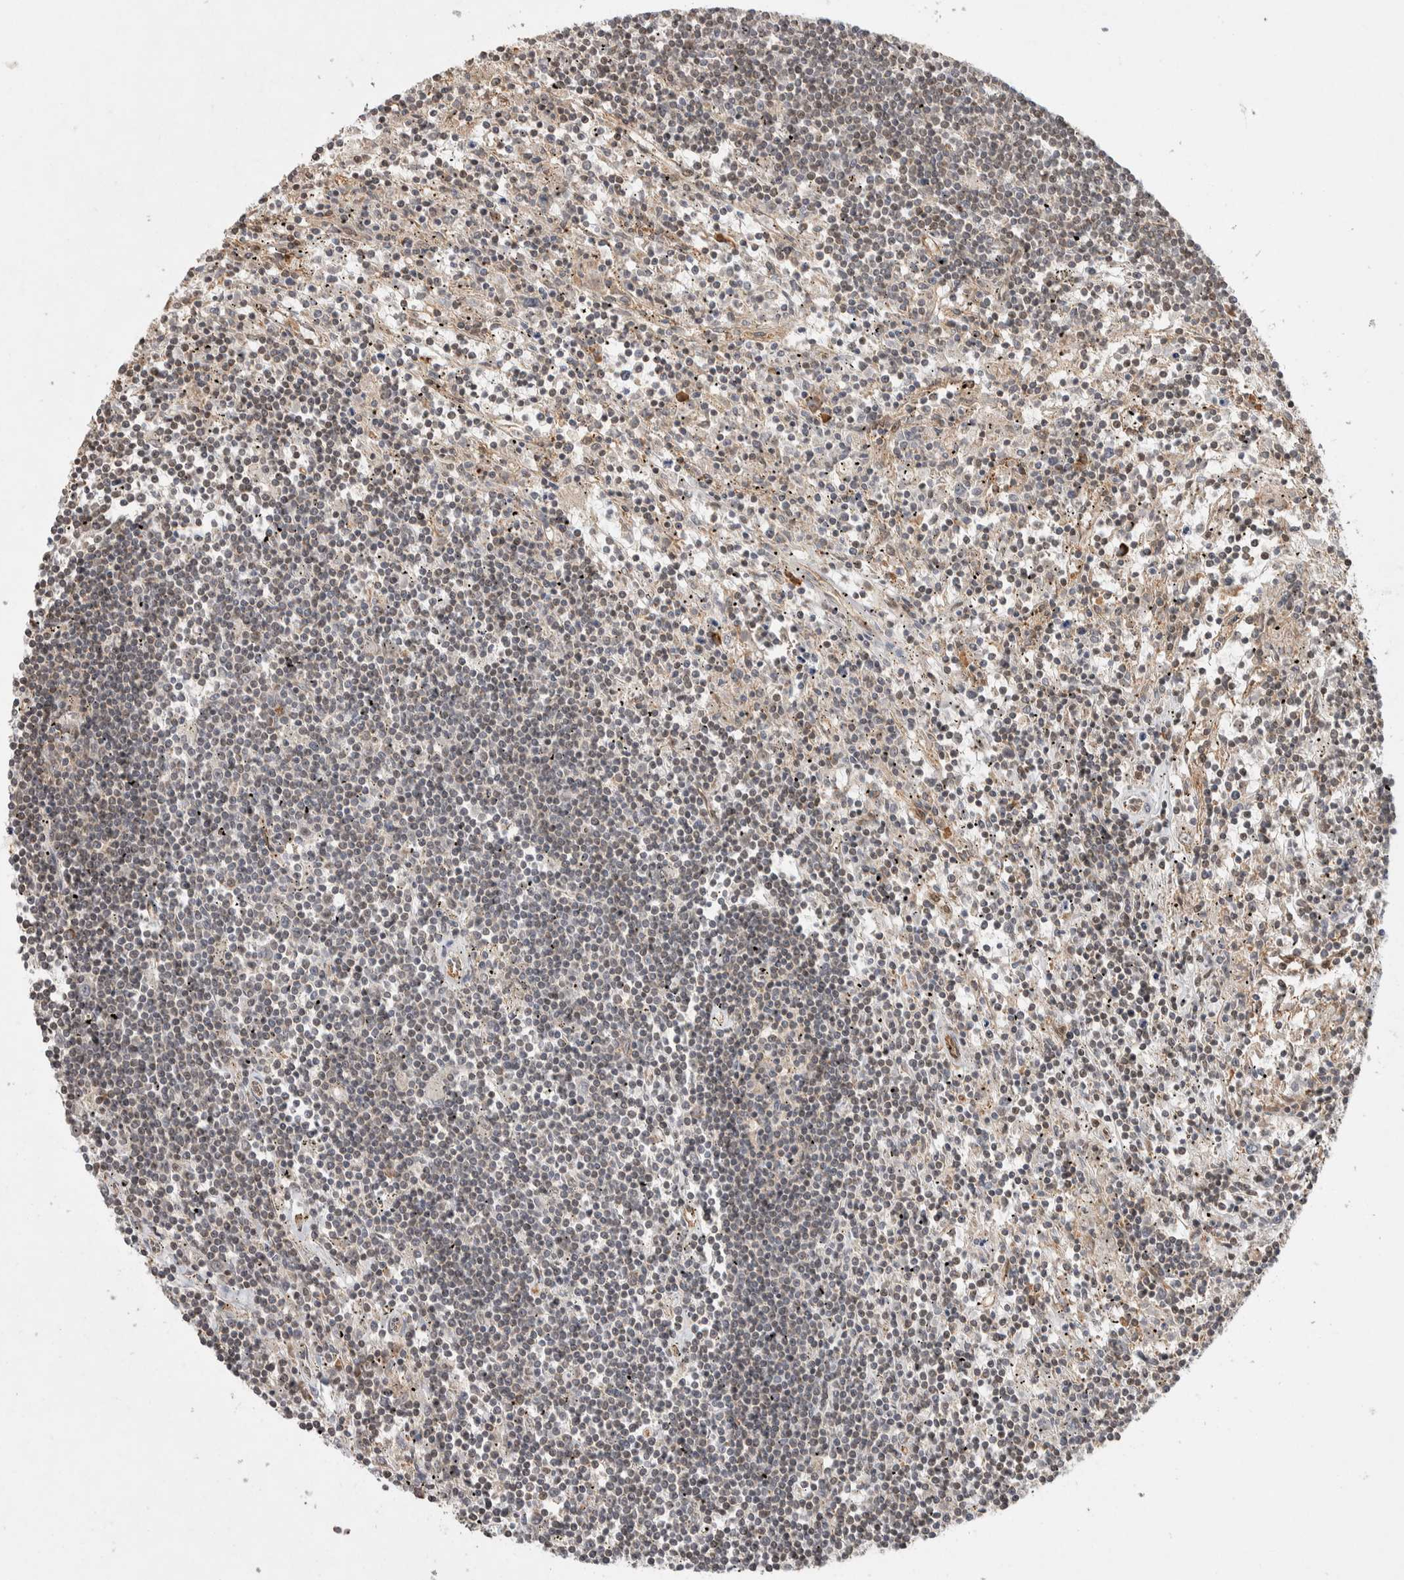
{"staining": {"intensity": "weak", "quantity": "25%-75%", "location": "nuclear"}, "tissue": "lymphoma", "cell_type": "Tumor cells", "image_type": "cancer", "snomed": [{"axis": "morphology", "description": "Malignant lymphoma, non-Hodgkin's type, Low grade"}, {"axis": "topography", "description": "Spleen"}], "caption": "A low amount of weak nuclear positivity is seen in approximately 25%-75% of tumor cells in low-grade malignant lymphoma, non-Hodgkin's type tissue. The staining was performed using DAB, with brown indicating positive protein expression. Nuclei are stained blue with hematoxylin.", "gene": "TOR1B", "patient": {"sex": "male", "age": 76}}